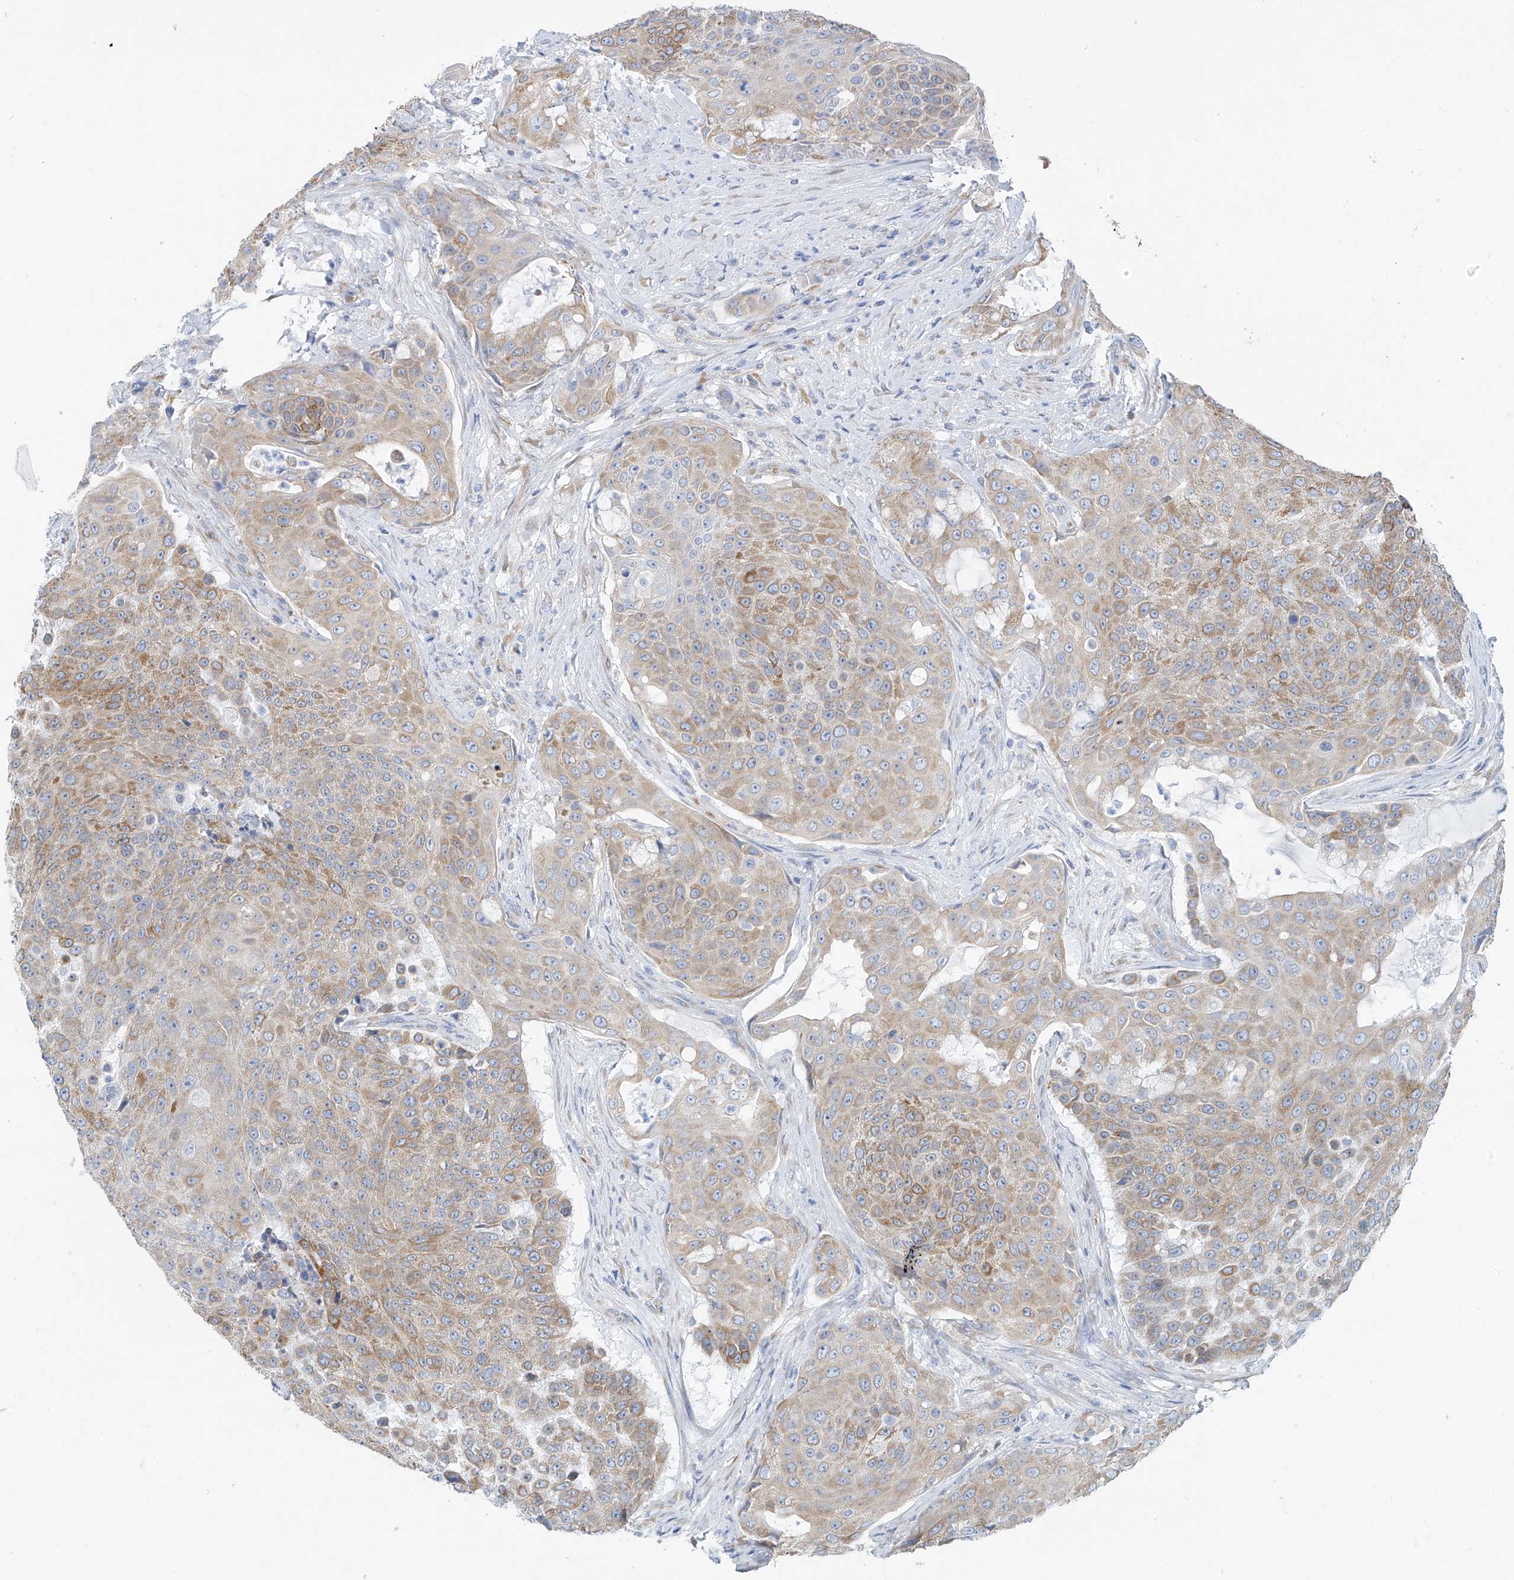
{"staining": {"intensity": "moderate", "quantity": "25%-75%", "location": "cytoplasmic/membranous"}, "tissue": "urothelial cancer", "cell_type": "Tumor cells", "image_type": "cancer", "snomed": [{"axis": "morphology", "description": "Urothelial carcinoma, High grade"}, {"axis": "topography", "description": "Urinary bladder"}], "caption": "Immunohistochemical staining of urothelial cancer demonstrates moderate cytoplasmic/membranous protein positivity in approximately 25%-75% of tumor cells. The staining is performed using DAB brown chromogen to label protein expression. The nuclei are counter-stained blue using hematoxylin.", "gene": "RCN2", "patient": {"sex": "female", "age": 63}}